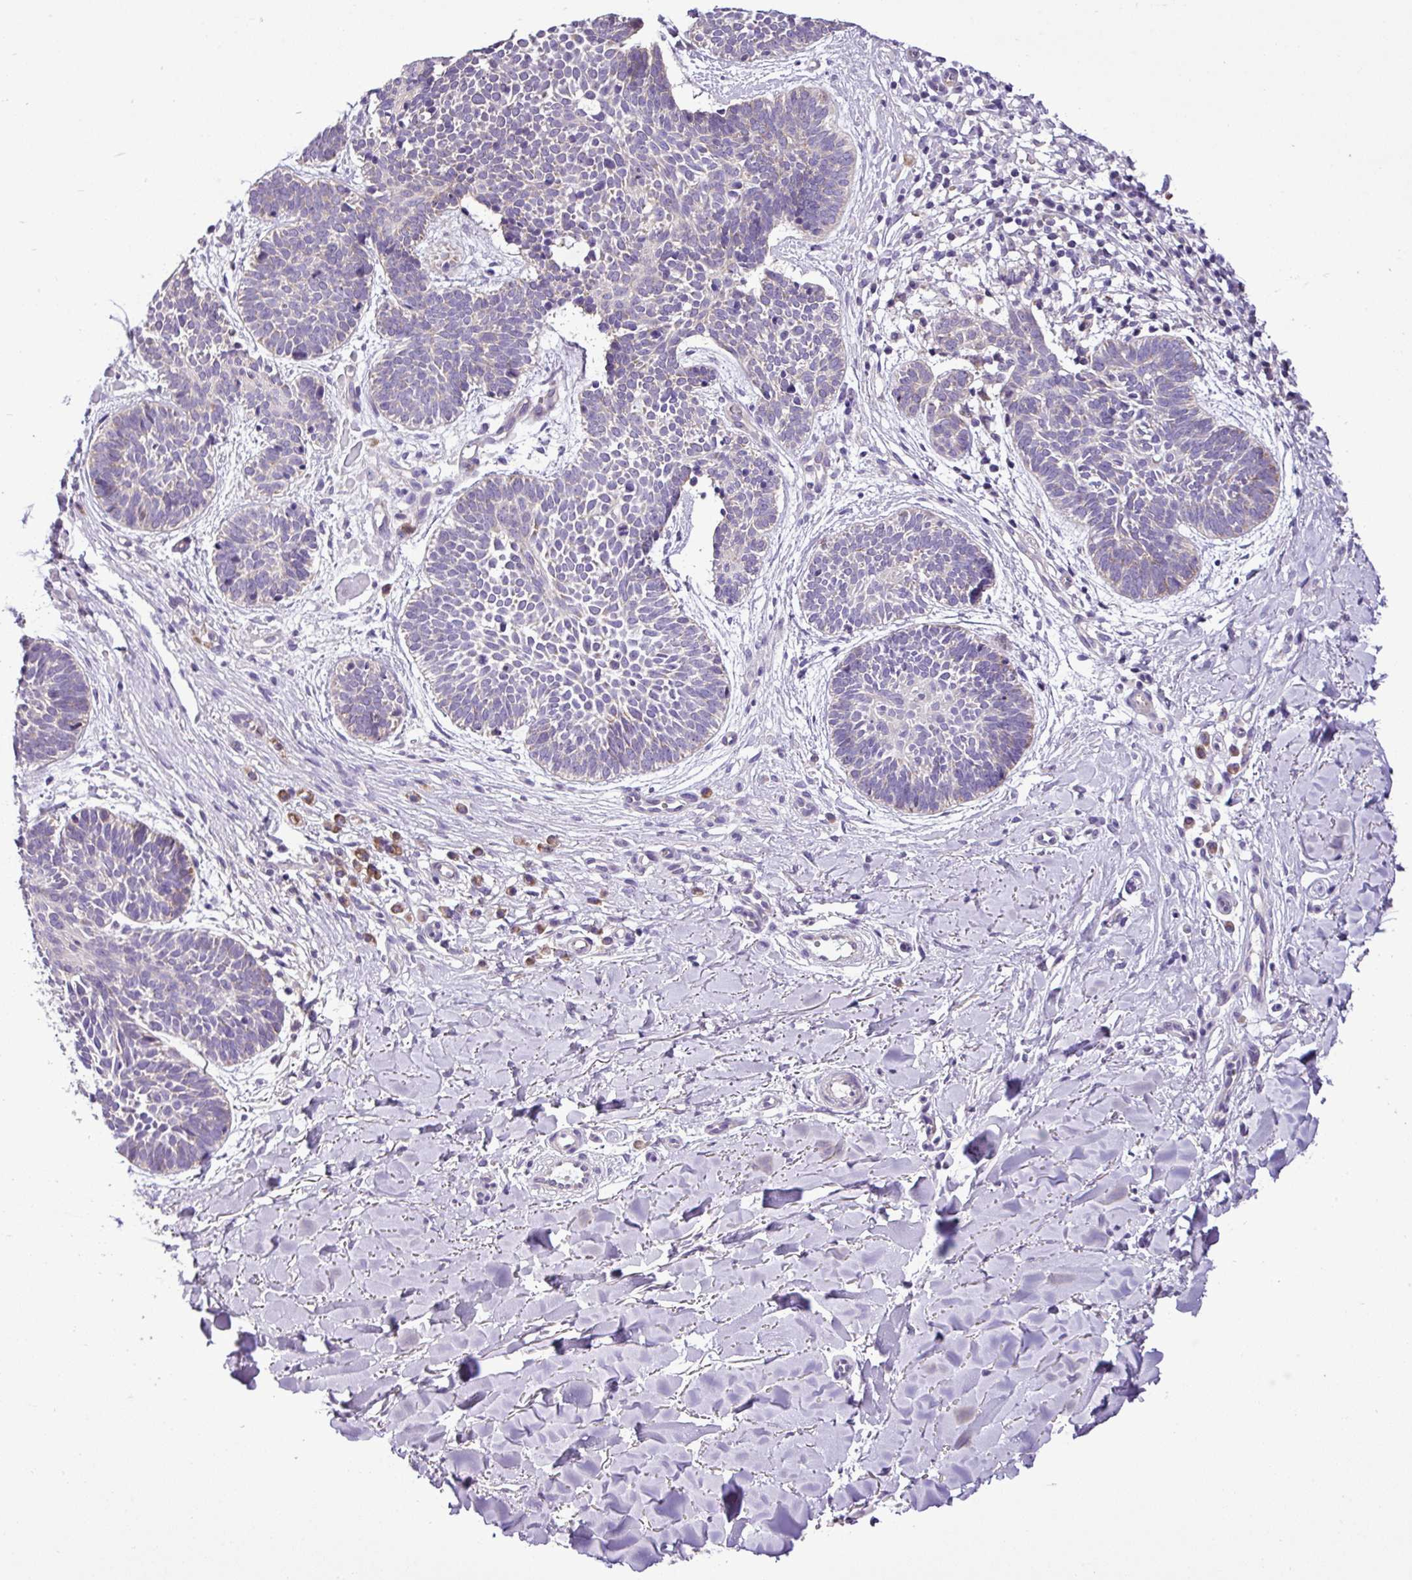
{"staining": {"intensity": "negative", "quantity": "none", "location": "none"}, "tissue": "skin cancer", "cell_type": "Tumor cells", "image_type": "cancer", "snomed": [{"axis": "morphology", "description": "Basal cell carcinoma"}, {"axis": "topography", "description": "Skin"}], "caption": "An IHC photomicrograph of skin cancer is shown. There is no staining in tumor cells of skin cancer.", "gene": "RPL13", "patient": {"sex": "male", "age": 49}}